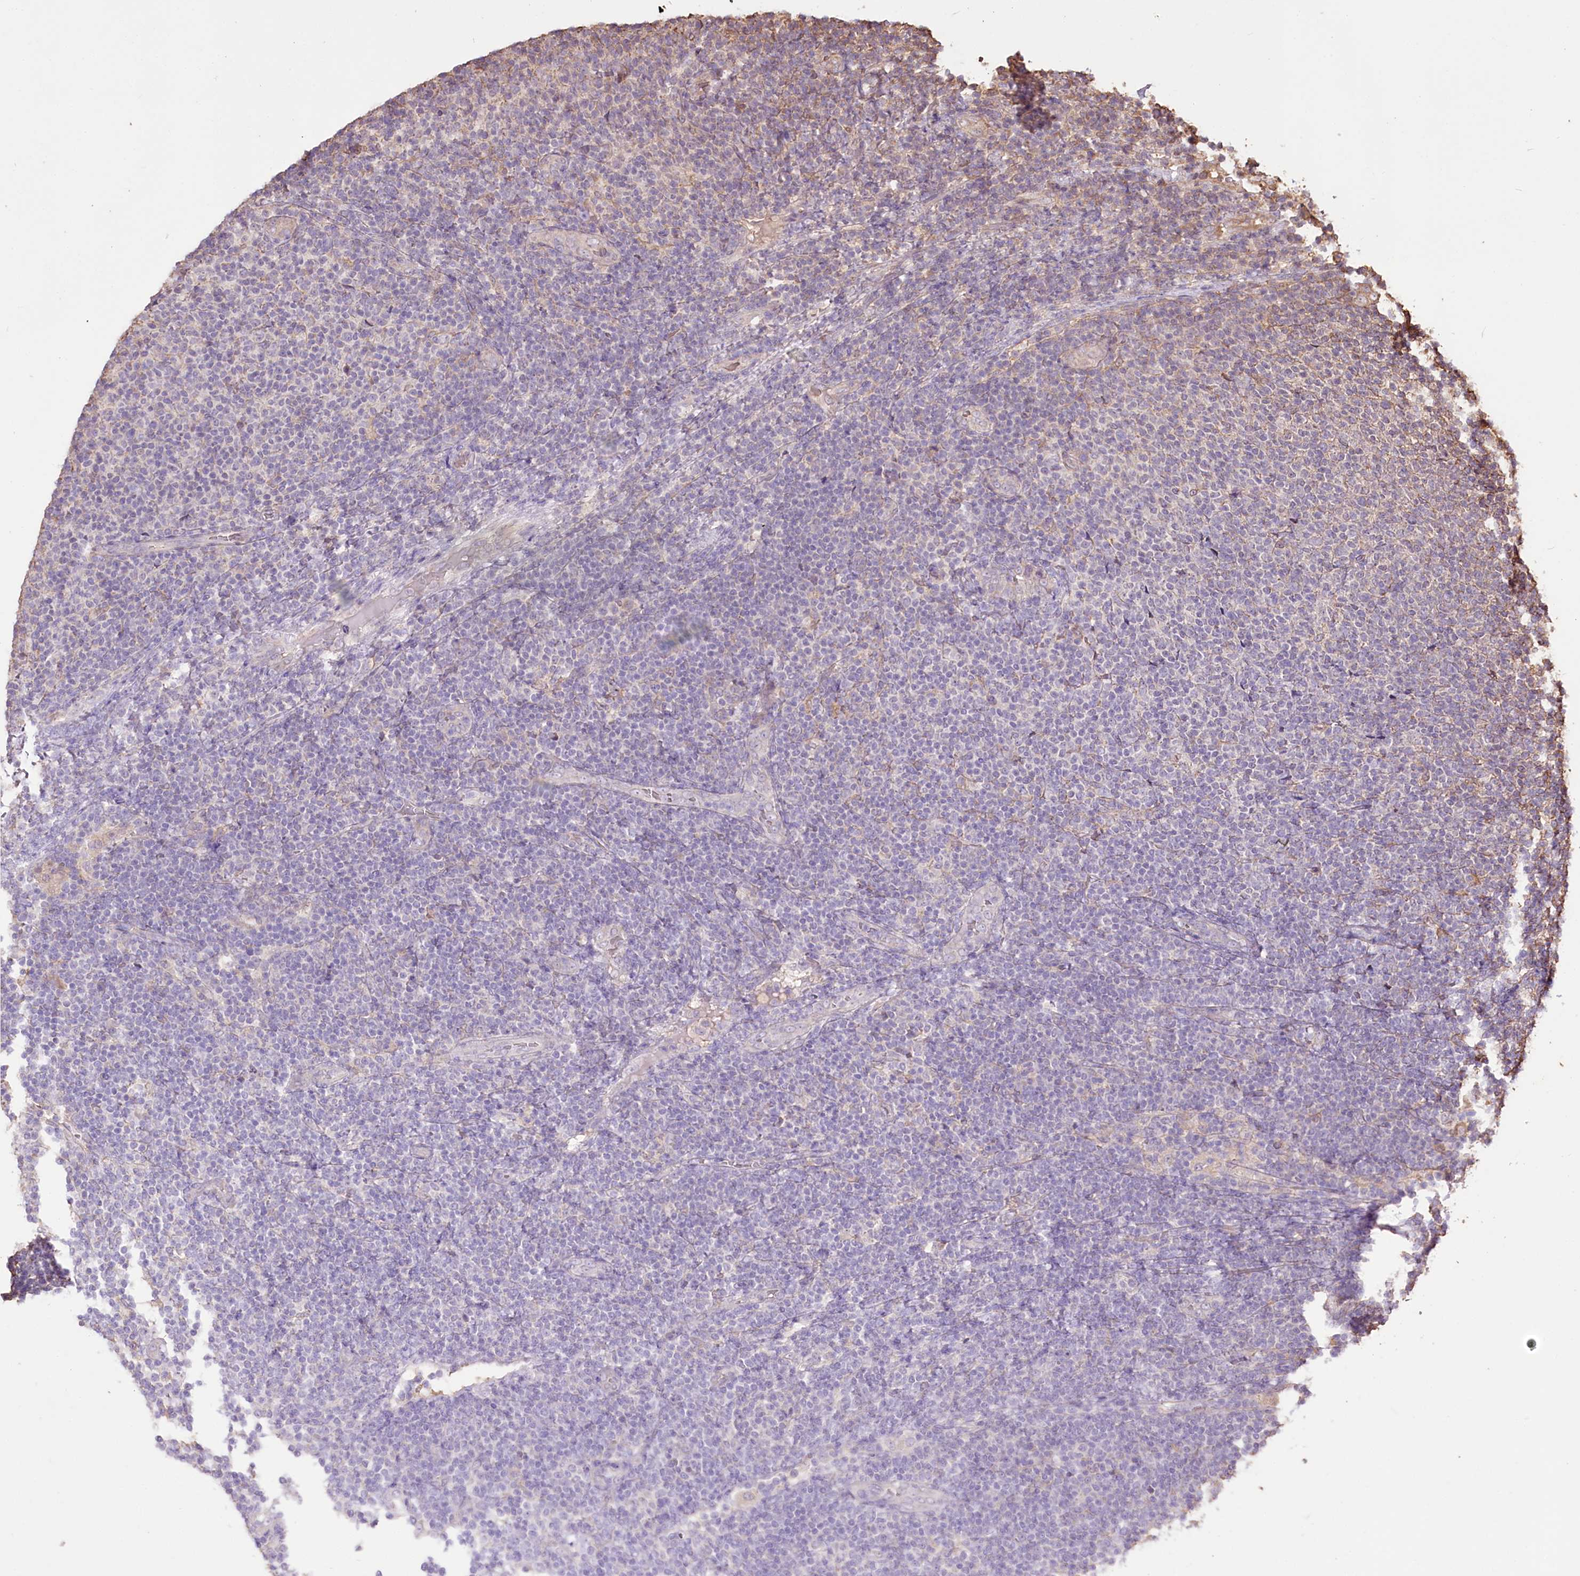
{"staining": {"intensity": "negative", "quantity": "none", "location": "none"}, "tissue": "lymphoma", "cell_type": "Tumor cells", "image_type": "cancer", "snomed": [{"axis": "morphology", "description": "Malignant lymphoma, non-Hodgkin's type, Low grade"}, {"axis": "topography", "description": "Lymph node"}], "caption": "A histopathology image of human lymphoma is negative for staining in tumor cells. Nuclei are stained in blue.", "gene": "R3HDM2", "patient": {"sex": "male", "age": 66}}